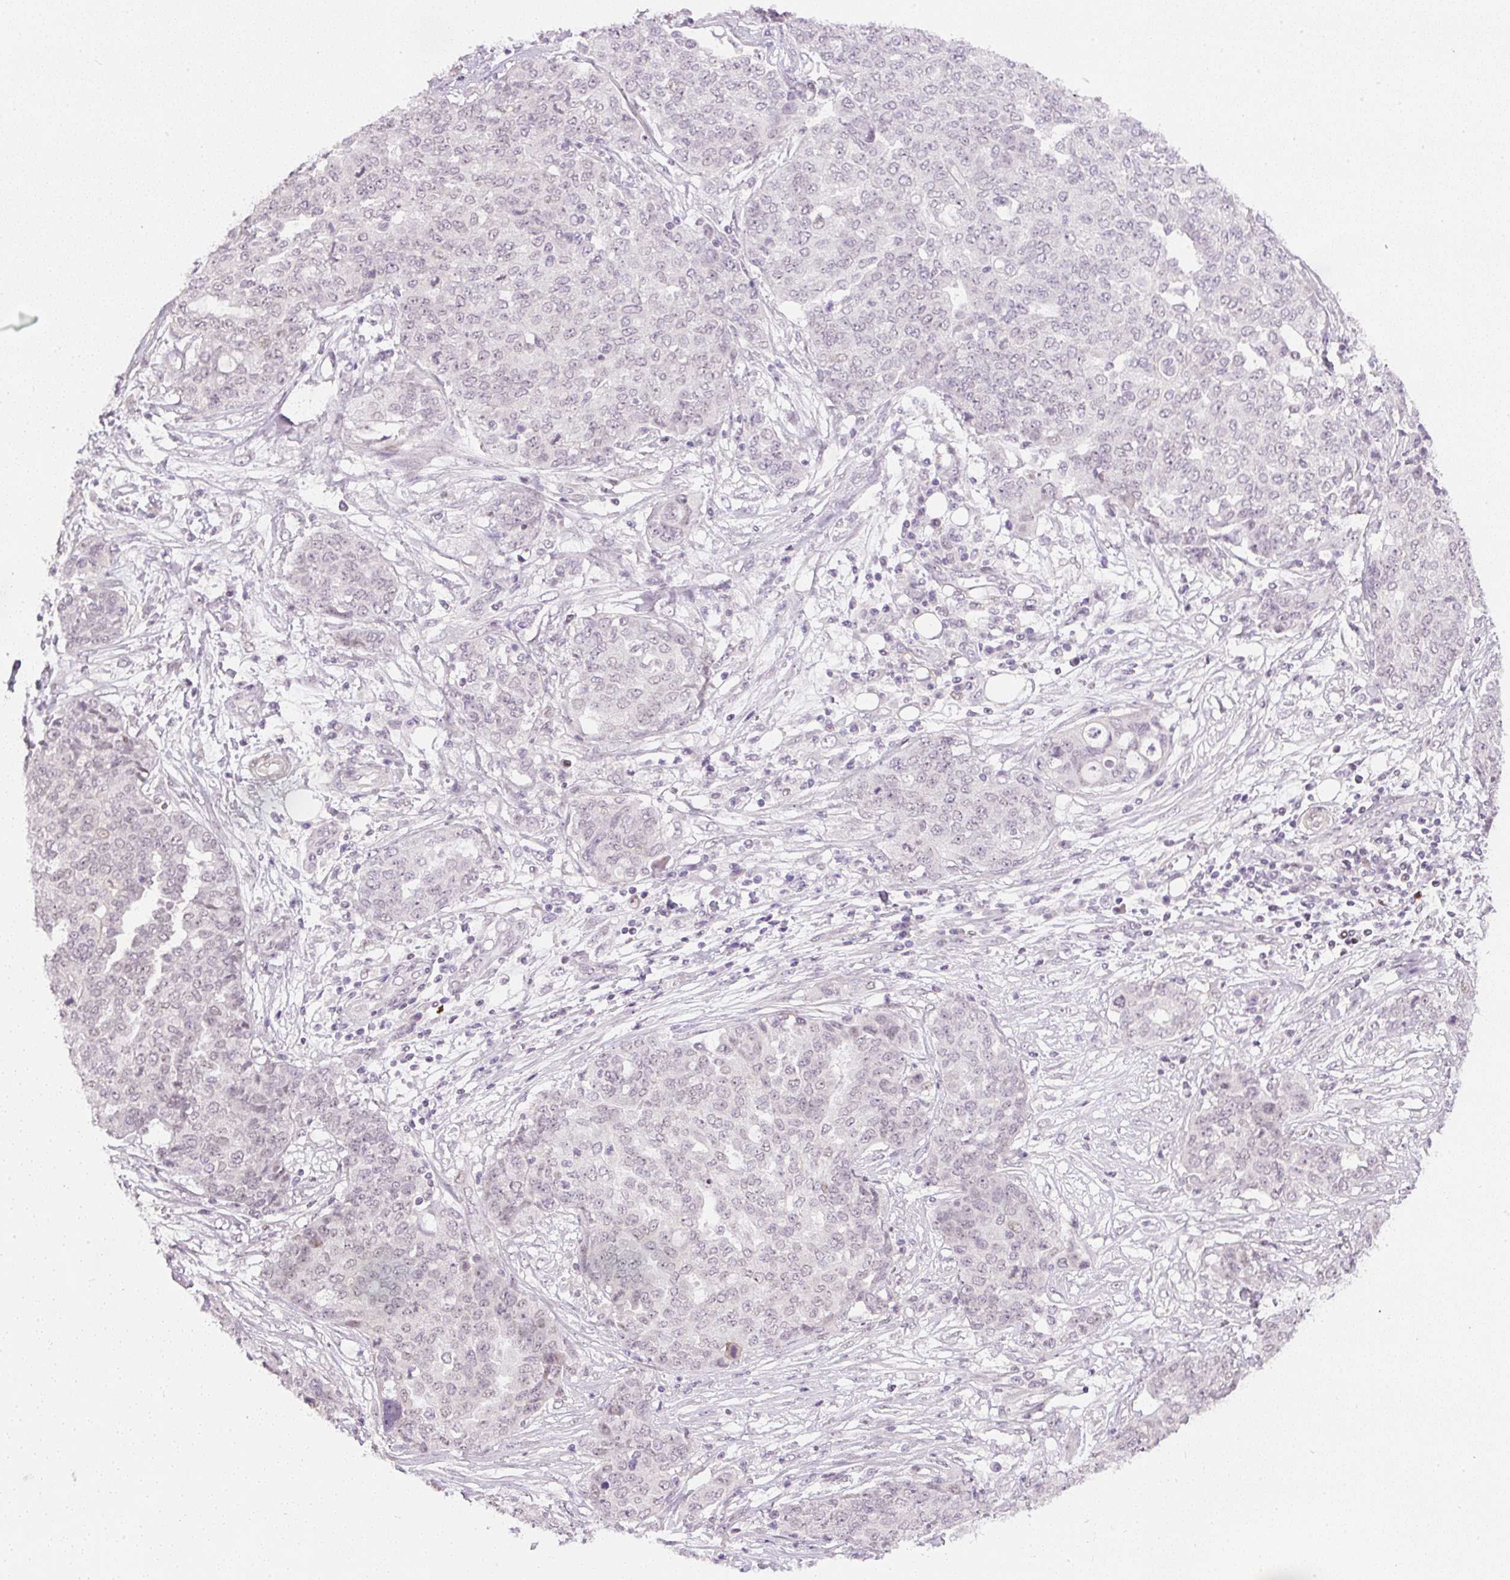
{"staining": {"intensity": "weak", "quantity": "<25%", "location": "nuclear"}, "tissue": "ovarian cancer", "cell_type": "Tumor cells", "image_type": "cancer", "snomed": [{"axis": "morphology", "description": "Cystadenocarcinoma, serous, NOS"}, {"axis": "topography", "description": "Soft tissue"}, {"axis": "topography", "description": "Ovary"}], "caption": "Tumor cells are negative for brown protein staining in ovarian serous cystadenocarcinoma. (DAB (3,3'-diaminobenzidine) IHC with hematoxylin counter stain).", "gene": "DPPA4", "patient": {"sex": "female", "age": 57}}